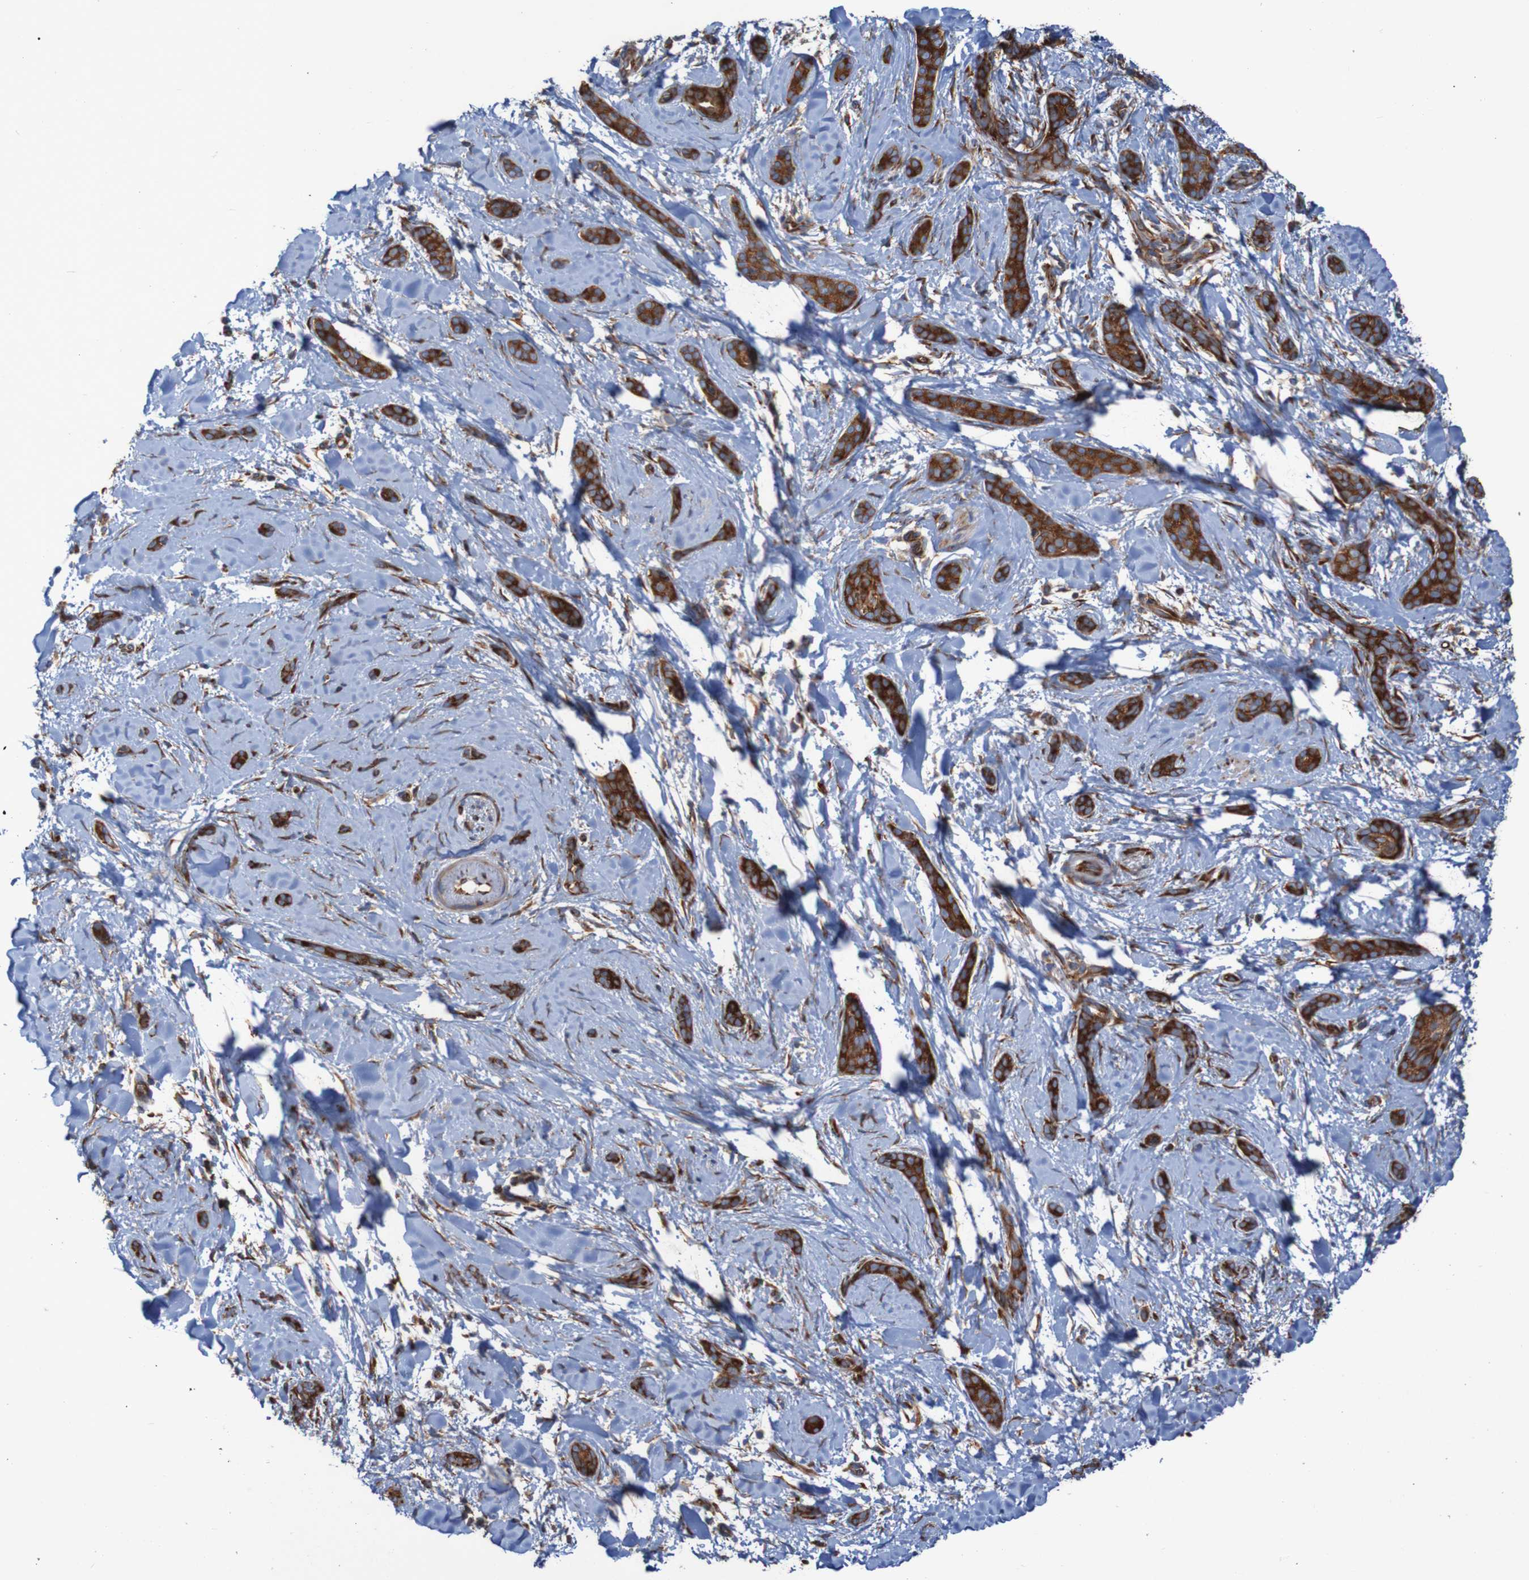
{"staining": {"intensity": "strong", "quantity": ">75%", "location": "cytoplasmic/membranous"}, "tissue": "skin cancer", "cell_type": "Tumor cells", "image_type": "cancer", "snomed": [{"axis": "morphology", "description": "Basal cell carcinoma"}, {"axis": "morphology", "description": "Adnexal tumor, benign"}, {"axis": "topography", "description": "Skin"}], "caption": "Skin cancer stained with IHC shows strong cytoplasmic/membranous expression in about >75% of tumor cells.", "gene": "RPL10", "patient": {"sex": "female", "age": 42}}